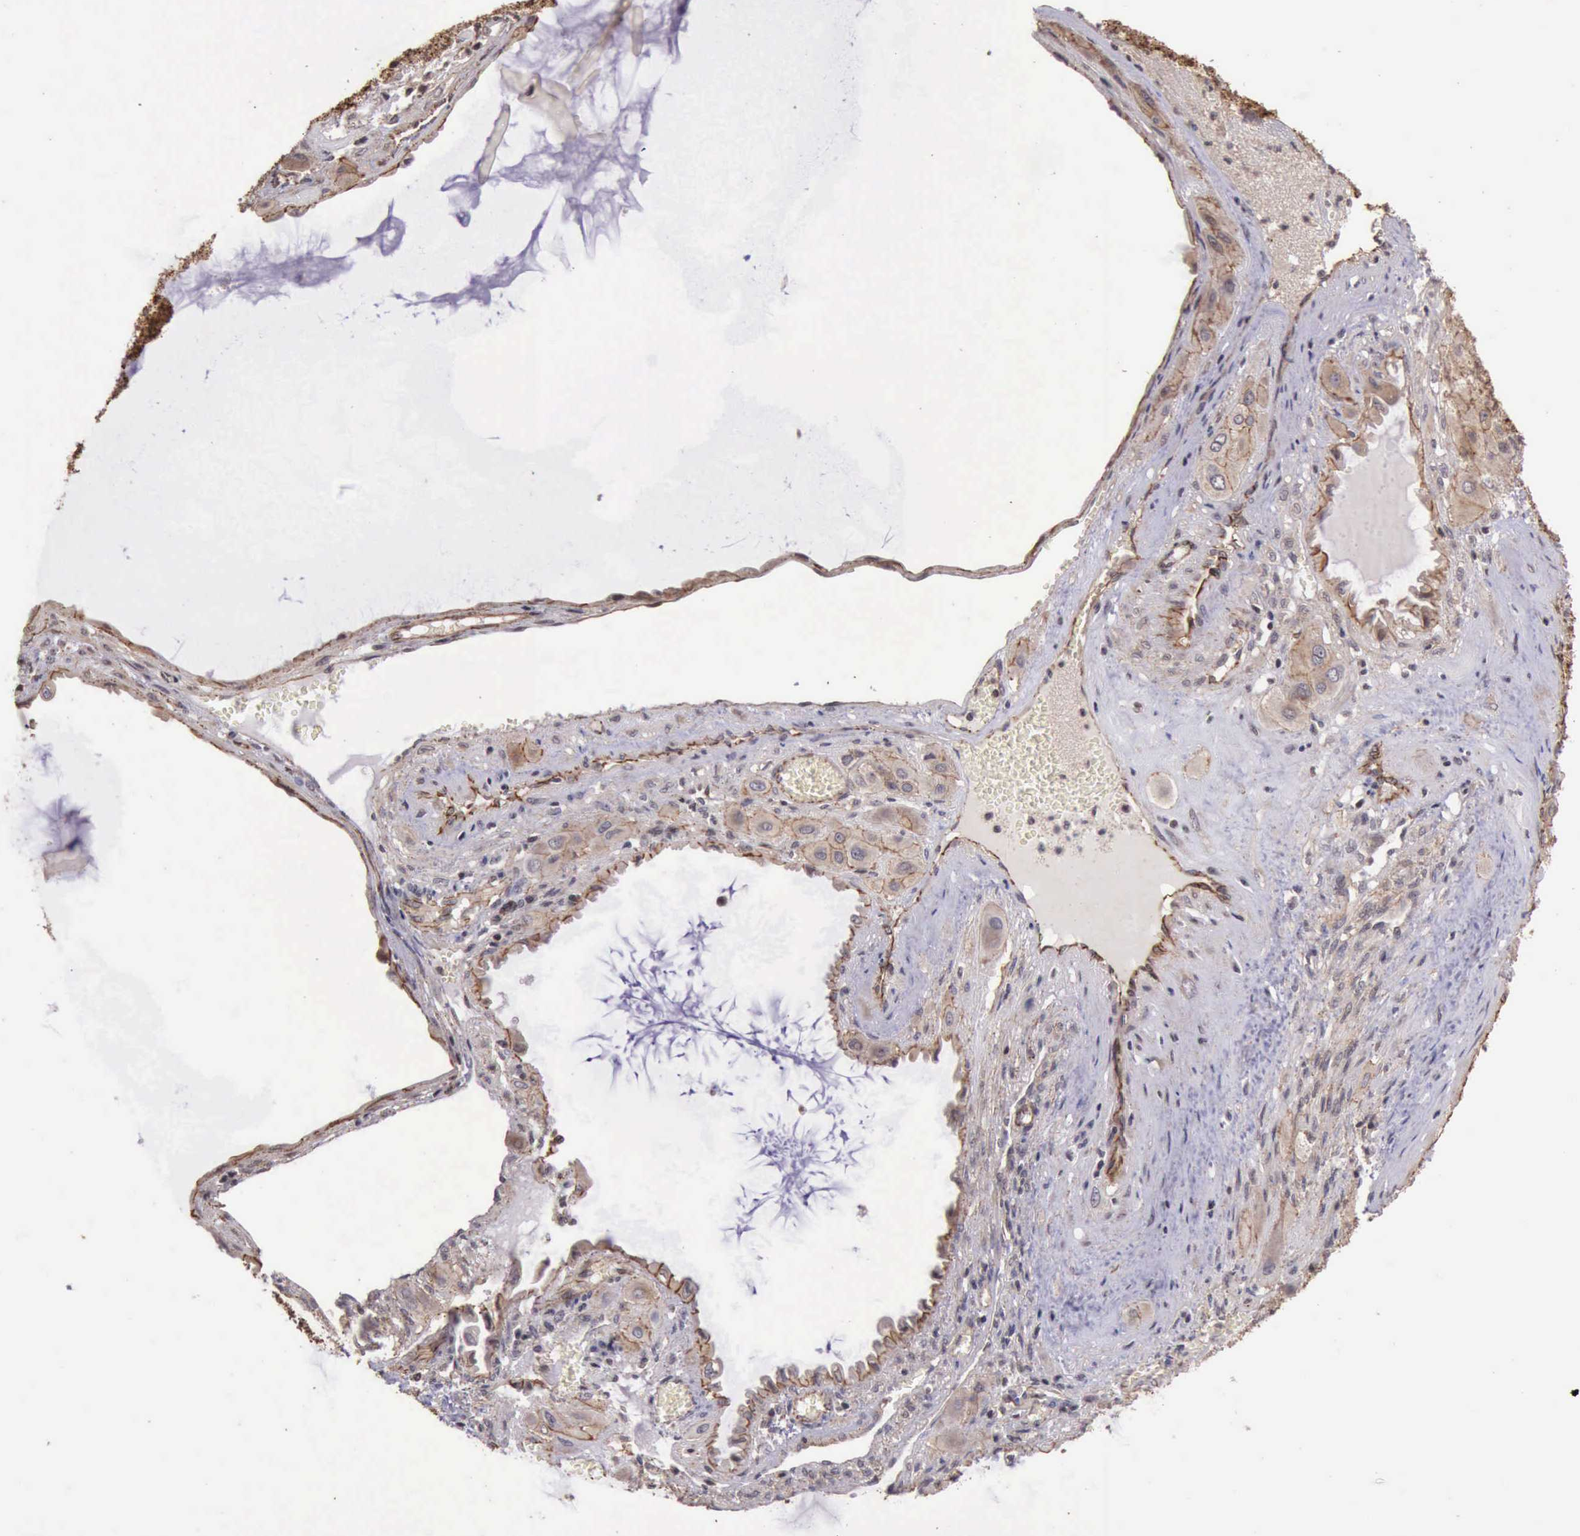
{"staining": {"intensity": "weak", "quantity": ">75%", "location": "cytoplasmic/membranous"}, "tissue": "cervical cancer", "cell_type": "Tumor cells", "image_type": "cancer", "snomed": [{"axis": "morphology", "description": "Squamous cell carcinoma, NOS"}, {"axis": "topography", "description": "Cervix"}], "caption": "The immunohistochemical stain highlights weak cytoplasmic/membranous positivity in tumor cells of cervical cancer tissue. The staining is performed using DAB (3,3'-diaminobenzidine) brown chromogen to label protein expression. The nuclei are counter-stained blue using hematoxylin.", "gene": "CTNNB1", "patient": {"sex": "female", "age": 34}}